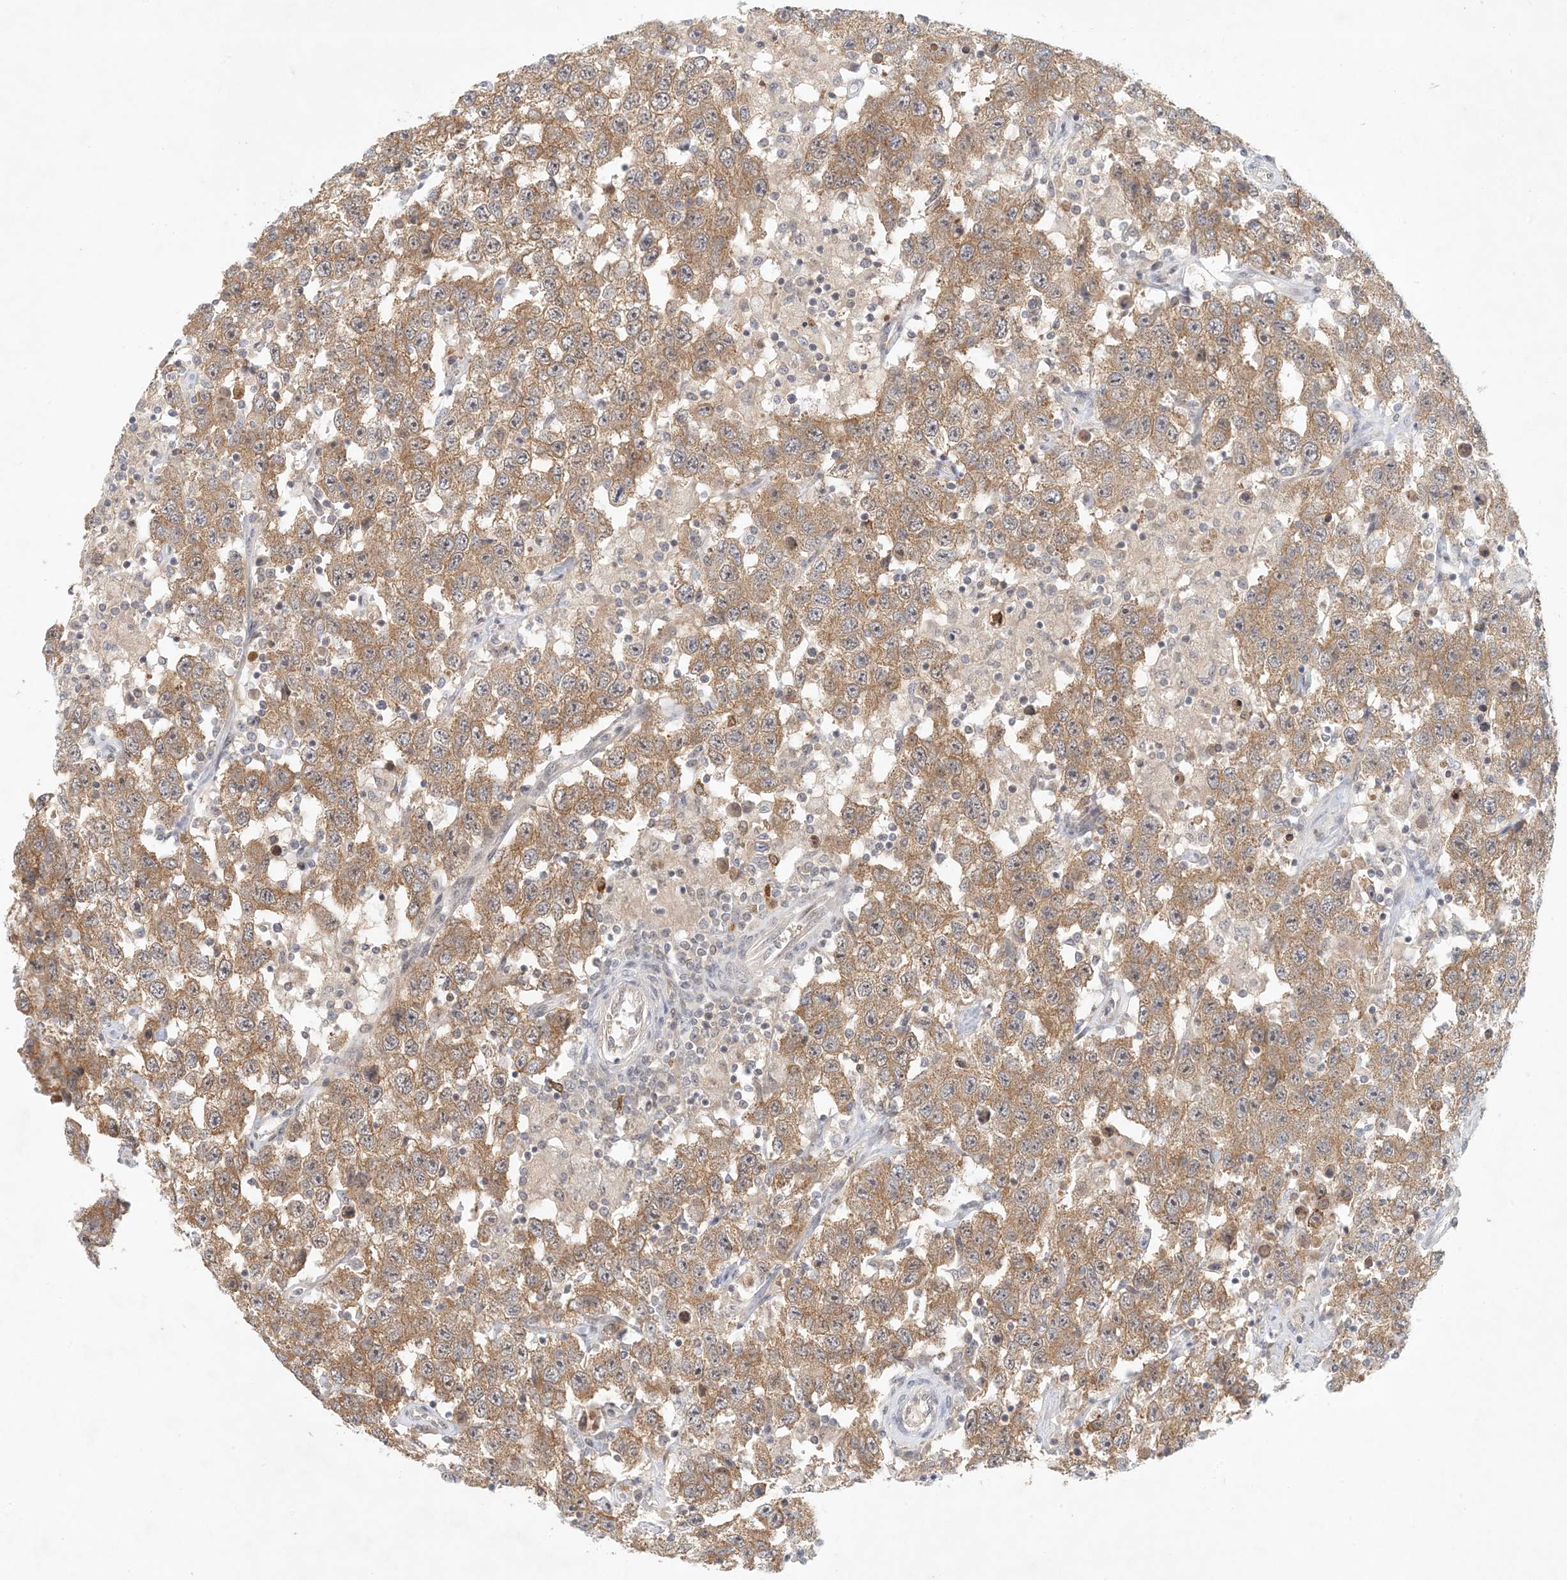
{"staining": {"intensity": "moderate", "quantity": ">75%", "location": "cytoplasmic/membranous"}, "tissue": "testis cancer", "cell_type": "Tumor cells", "image_type": "cancer", "snomed": [{"axis": "morphology", "description": "Seminoma, NOS"}, {"axis": "topography", "description": "Testis"}], "caption": "Tumor cells show moderate cytoplasmic/membranous expression in about >75% of cells in testis cancer (seminoma).", "gene": "OBI1", "patient": {"sex": "male", "age": 41}}